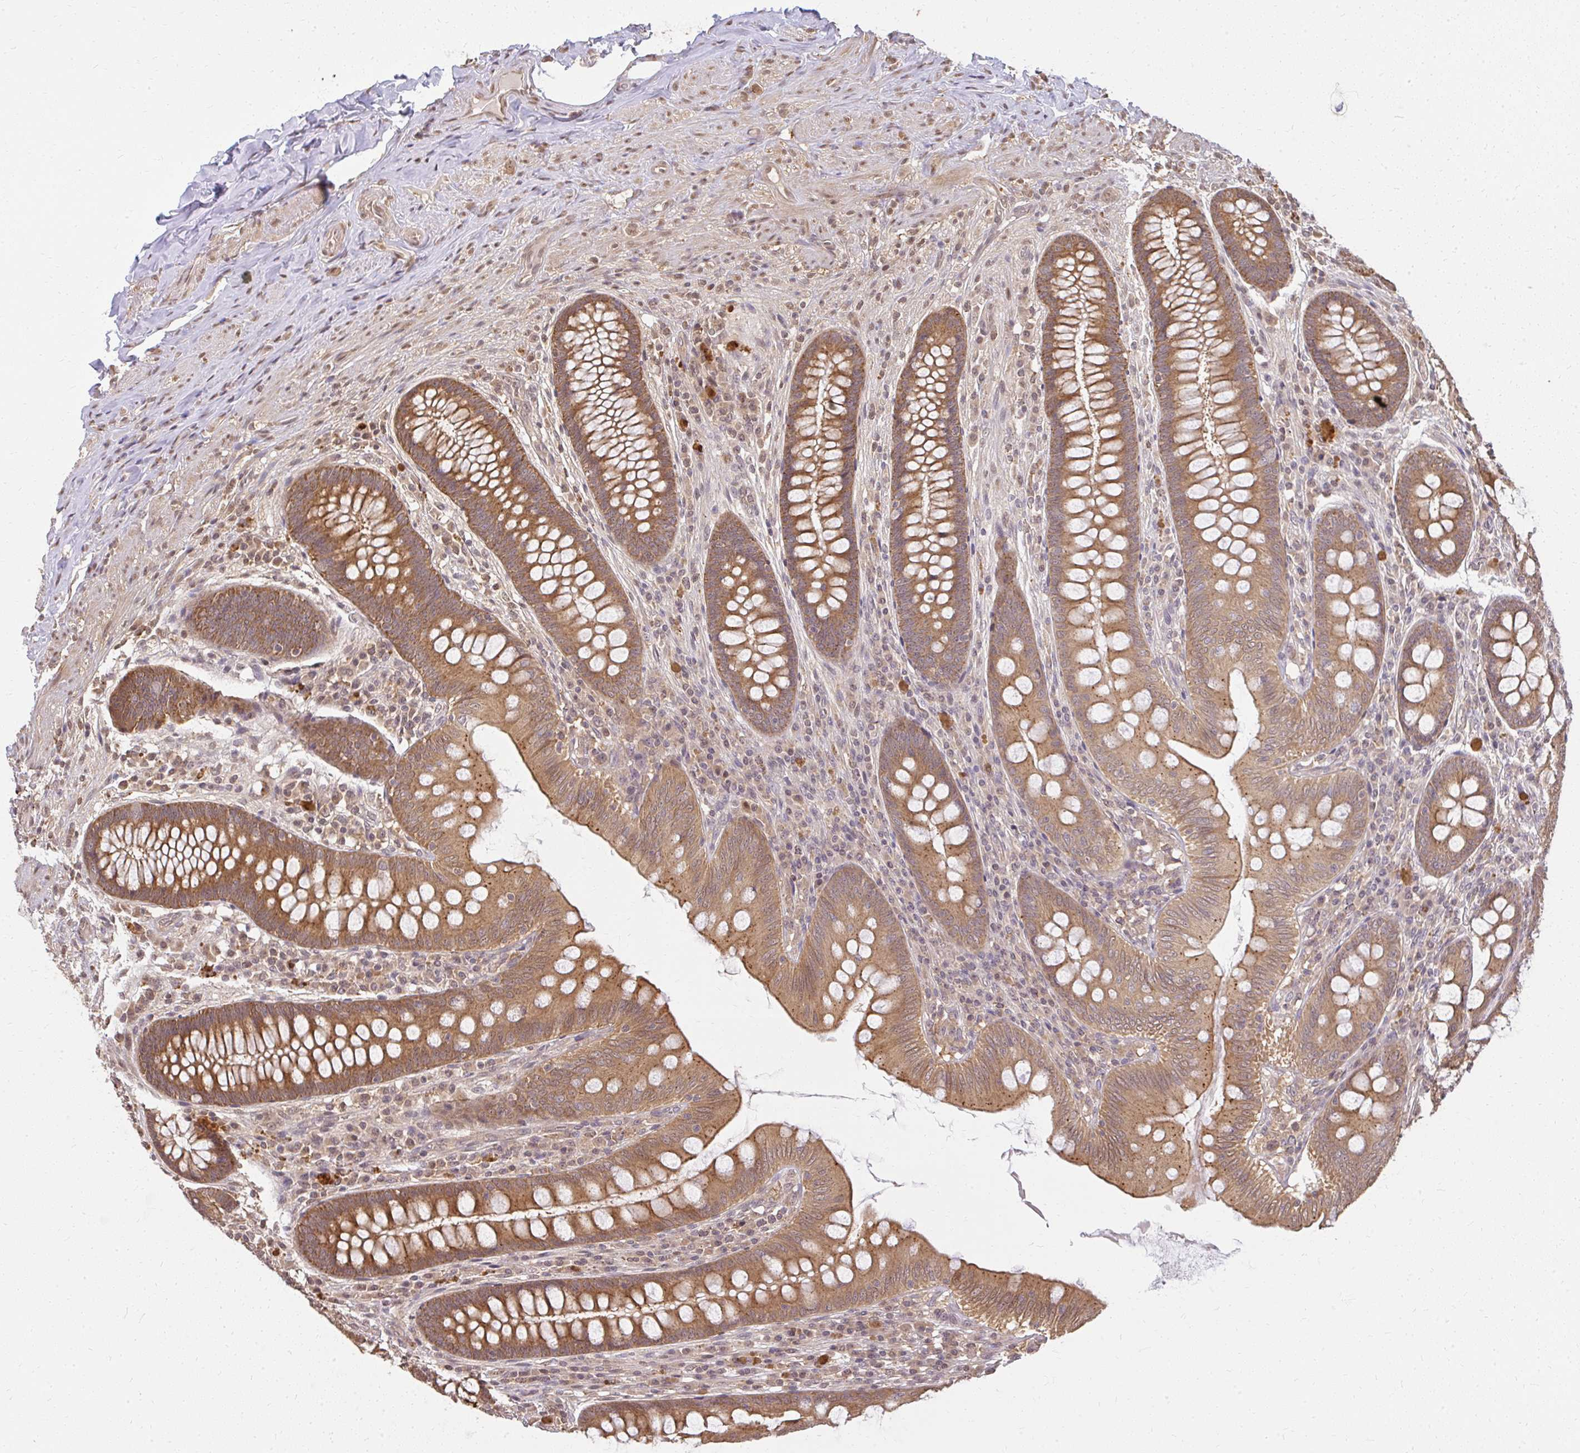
{"staining": {"intensity": "moderate", "quantity": ">75%", "location": "cytoplasmic/membranous"}, "tissue": "appendix", "cell_type": "Glandular cells", "image_type": "normal", "snomed": [{"axis": "morphology", "description": "Normal tissue, NOS"}, {"axis": "topography", "description": "Appendix"}], "caption": "Immunohistochemical staining of normal human appendix reveals moderate cytoplasmic/membranous protein positivity in about >75% of glandular cells.", "gene": "LARS2", "patient": {"sex": "male", "age": 71}}